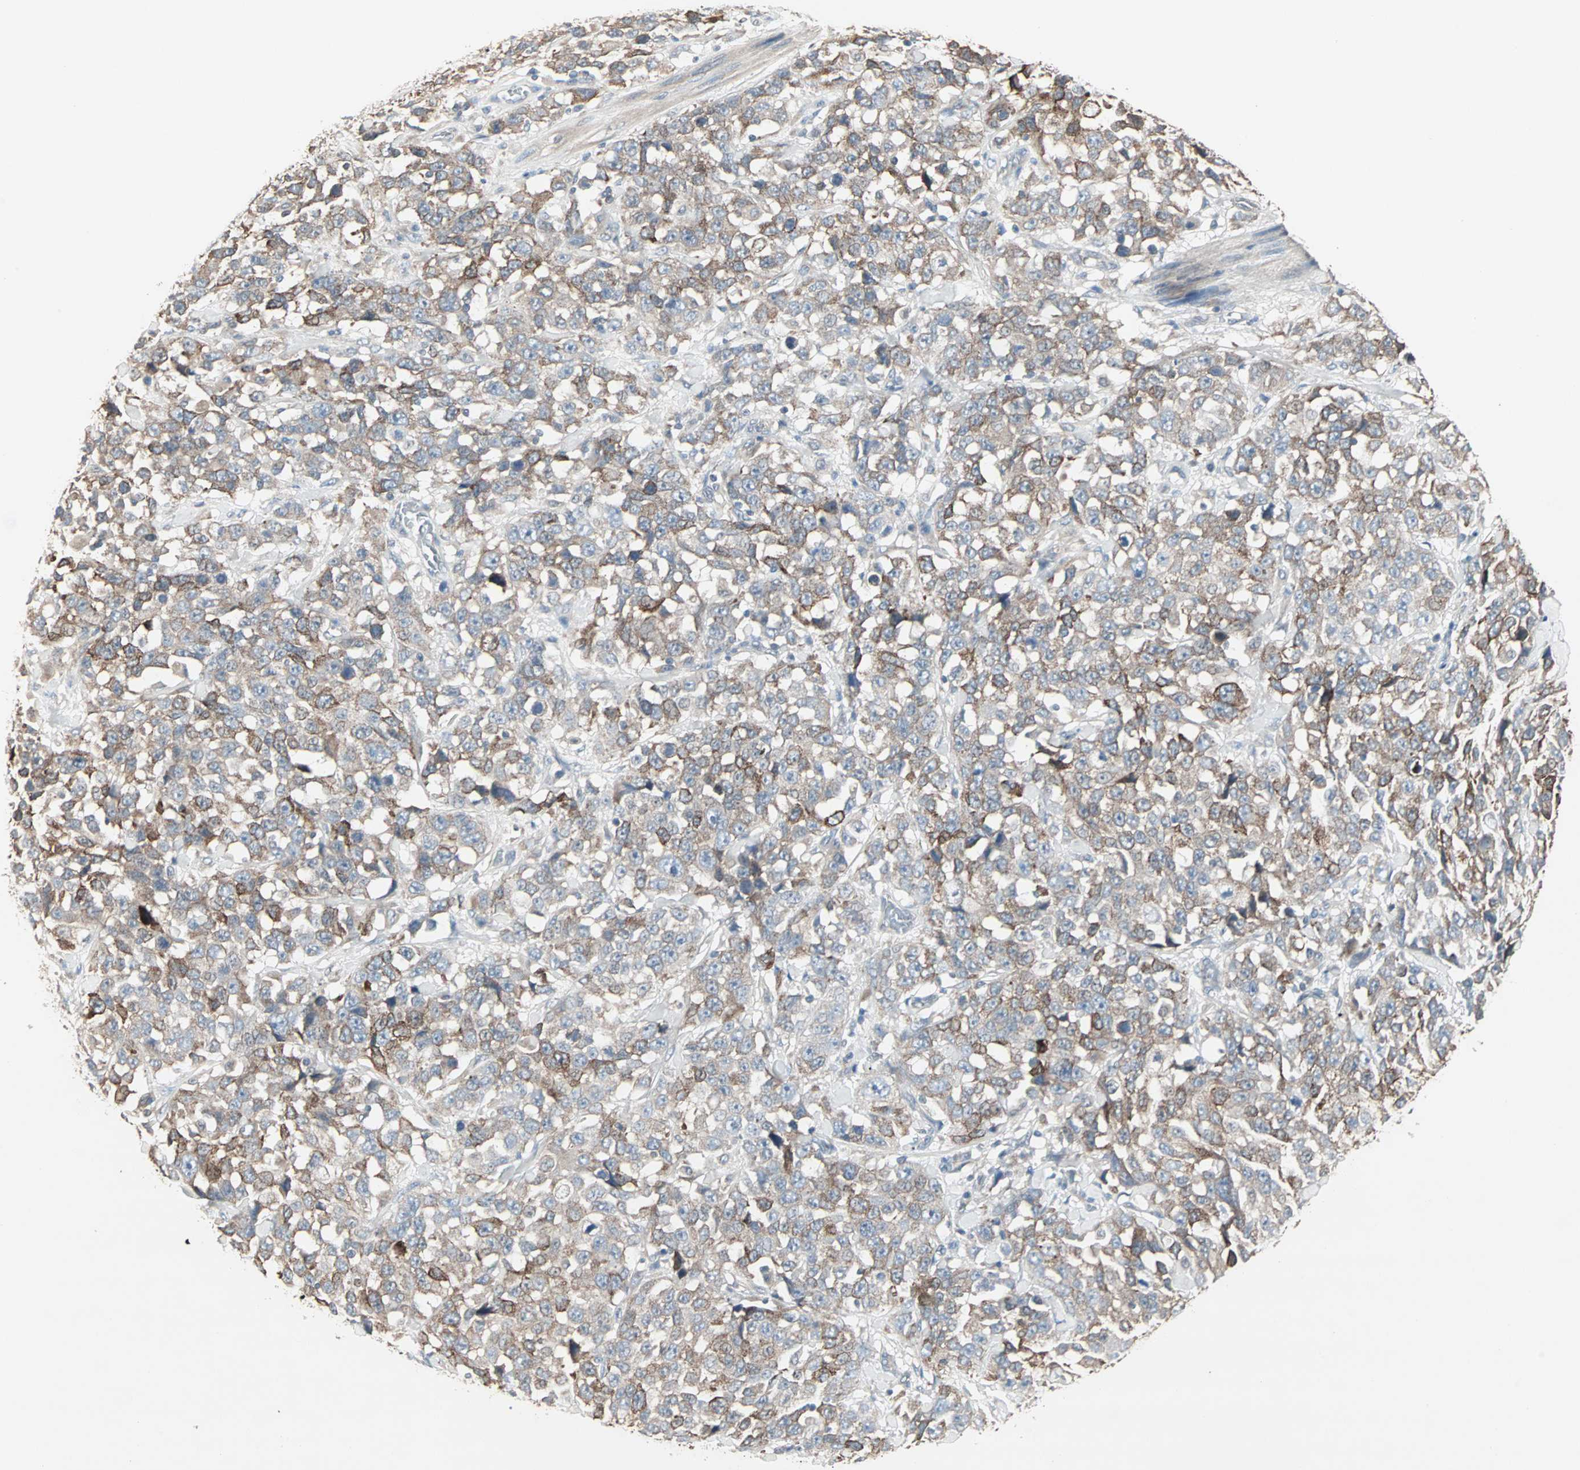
{"staining": {"intensity": "moderate", "quantity": "25%-75%", "location": "cytoplasmic/membranous"}, "tissue": "stomach cancer", "cell_type": "Tumor cells", "image_type": "cancer", "snomed": [{"axis": "morphology", "description": "Normal tissue, NOS"}, {"axis": "morphology", "description": "Adenocarcinoma, NOS"}, {"axis": "topography", "description": "Stomach"}], "caption": "Immunohistochemical staining of human stomach cancer (adenocarcinoma) shows medium levels of moderate cytoplasmic/membranous protein staining in about 25%-75% of tumor cells. (DAB (3,3'-diaminobenzidine) IHC, brown staining for protein, blue staining for nuclei).", "gene": "JMJD7-PLA2G4B", "patient": {"sex": "male", "age": 48}}